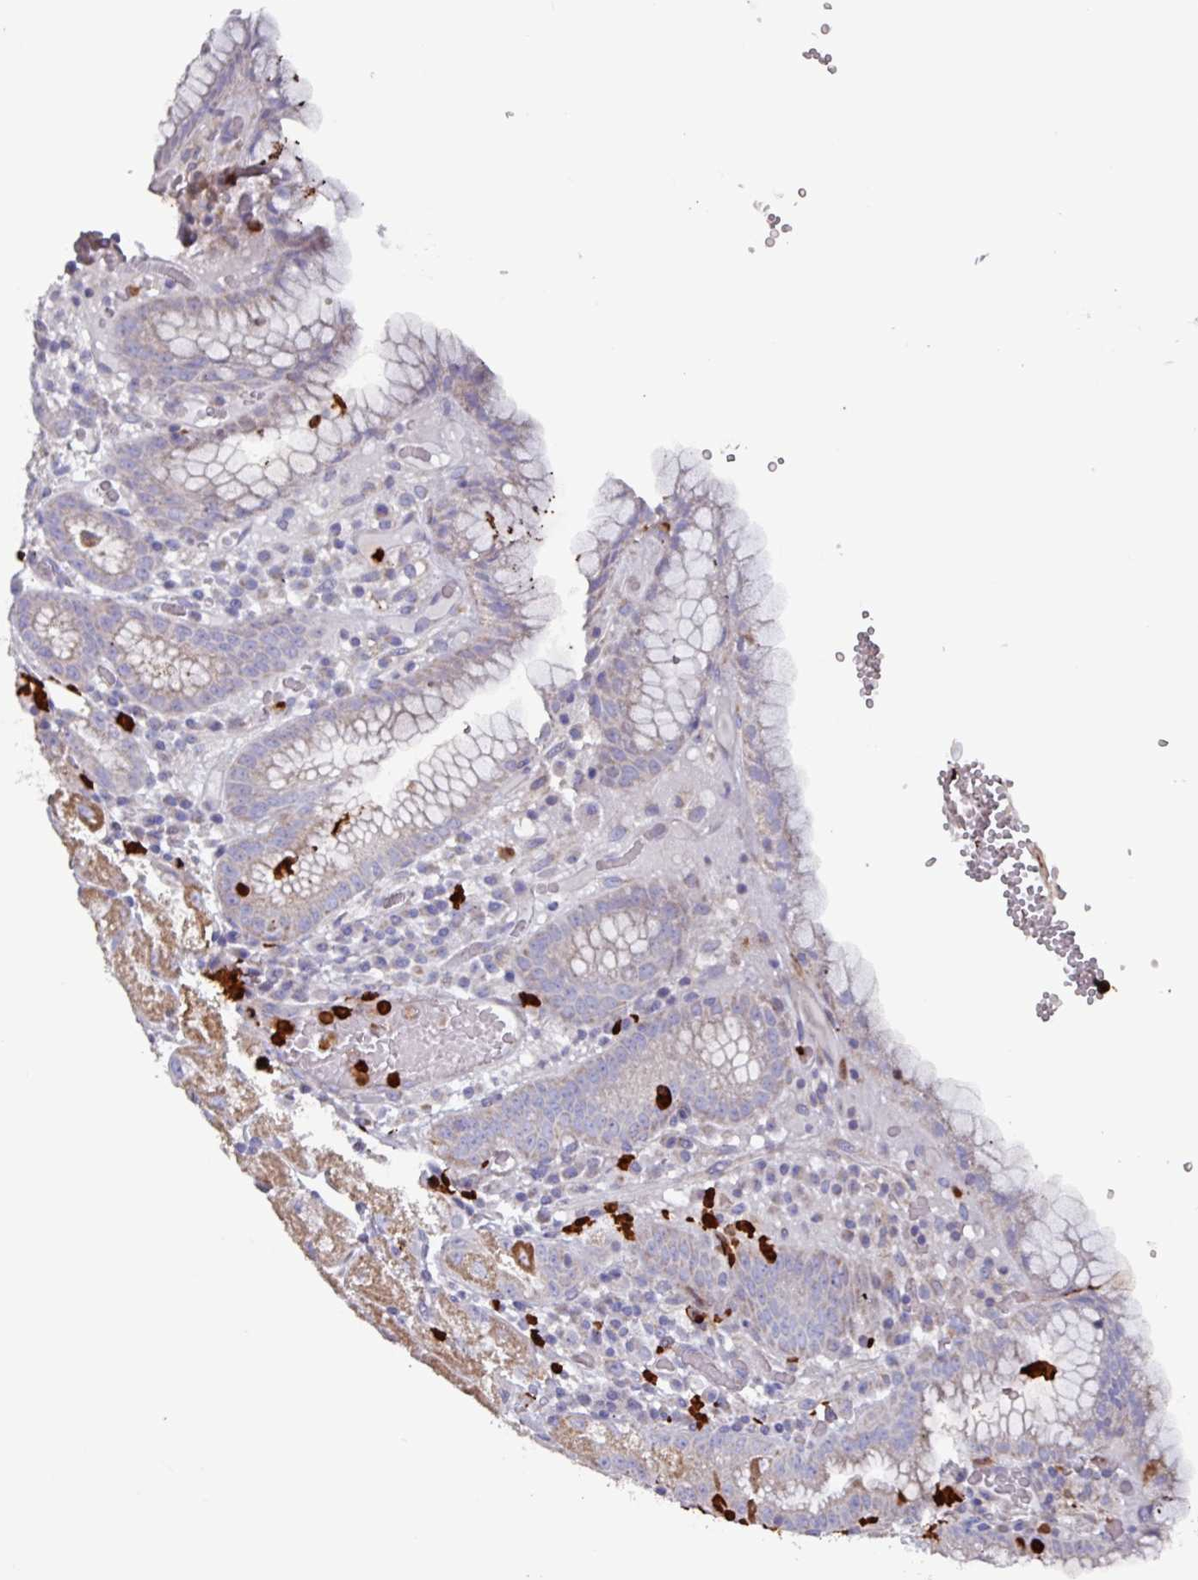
{"staining": {"intensity": "moderate", "quantity": "<25%", "location": "cytoplasmic/membranous"}, "tissue": "stomach", "cell_type": "Glandular cells", "image_type": "normal", "snomed": [{"axis": "morphology", "description": "Normal tissue, NOS"}, {"axis": "topography", "description": "Stomach, upper"}], "caption": "Glandular cells reveal moderate cytoplasmic/membranous expression in about <25% of cells in unremarkable stomach. (DAB IHC, brown staining for protein, blue staining for nuclei).", "gene": "UQCC2", "patient": {"sex": "male", "age": 52}}